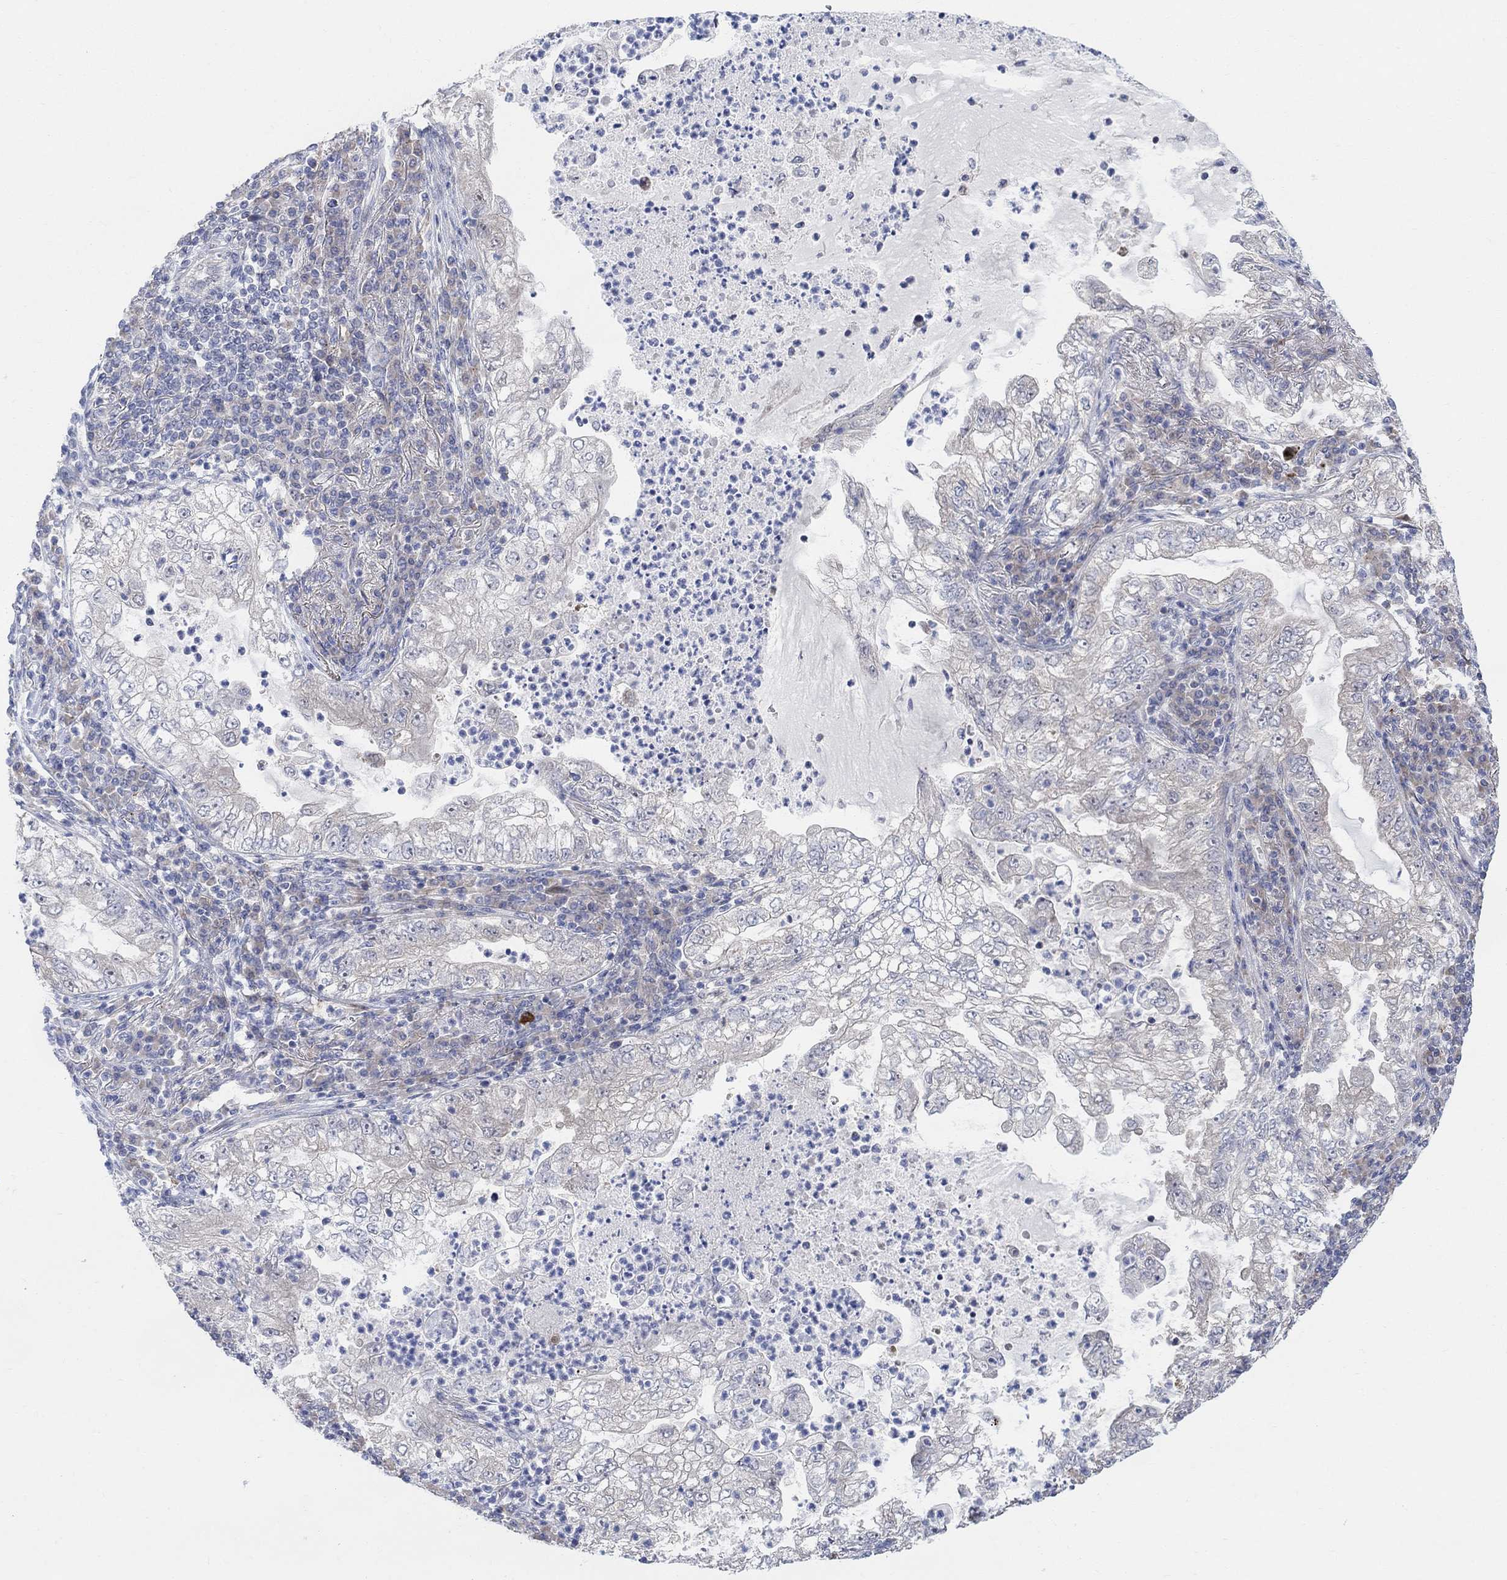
{"staining": {"intensity": "negative", "quantity": "none", "location": "none"}, "tissue": "lung cancer", "cell_type": "Tumor cells", "image_type": "cancer", "snomed": [{"axis": "morphology", "description": "Adenocarcinoma, NOS"}, {"axis": "topography", "description": "Lung"}], "caption": "Histopathology image shows no significant protein positivity in tumor cells of lung adenocarcinoma.", "gene": "CNTF", "patient": {"sex": "female", "age": 73}}